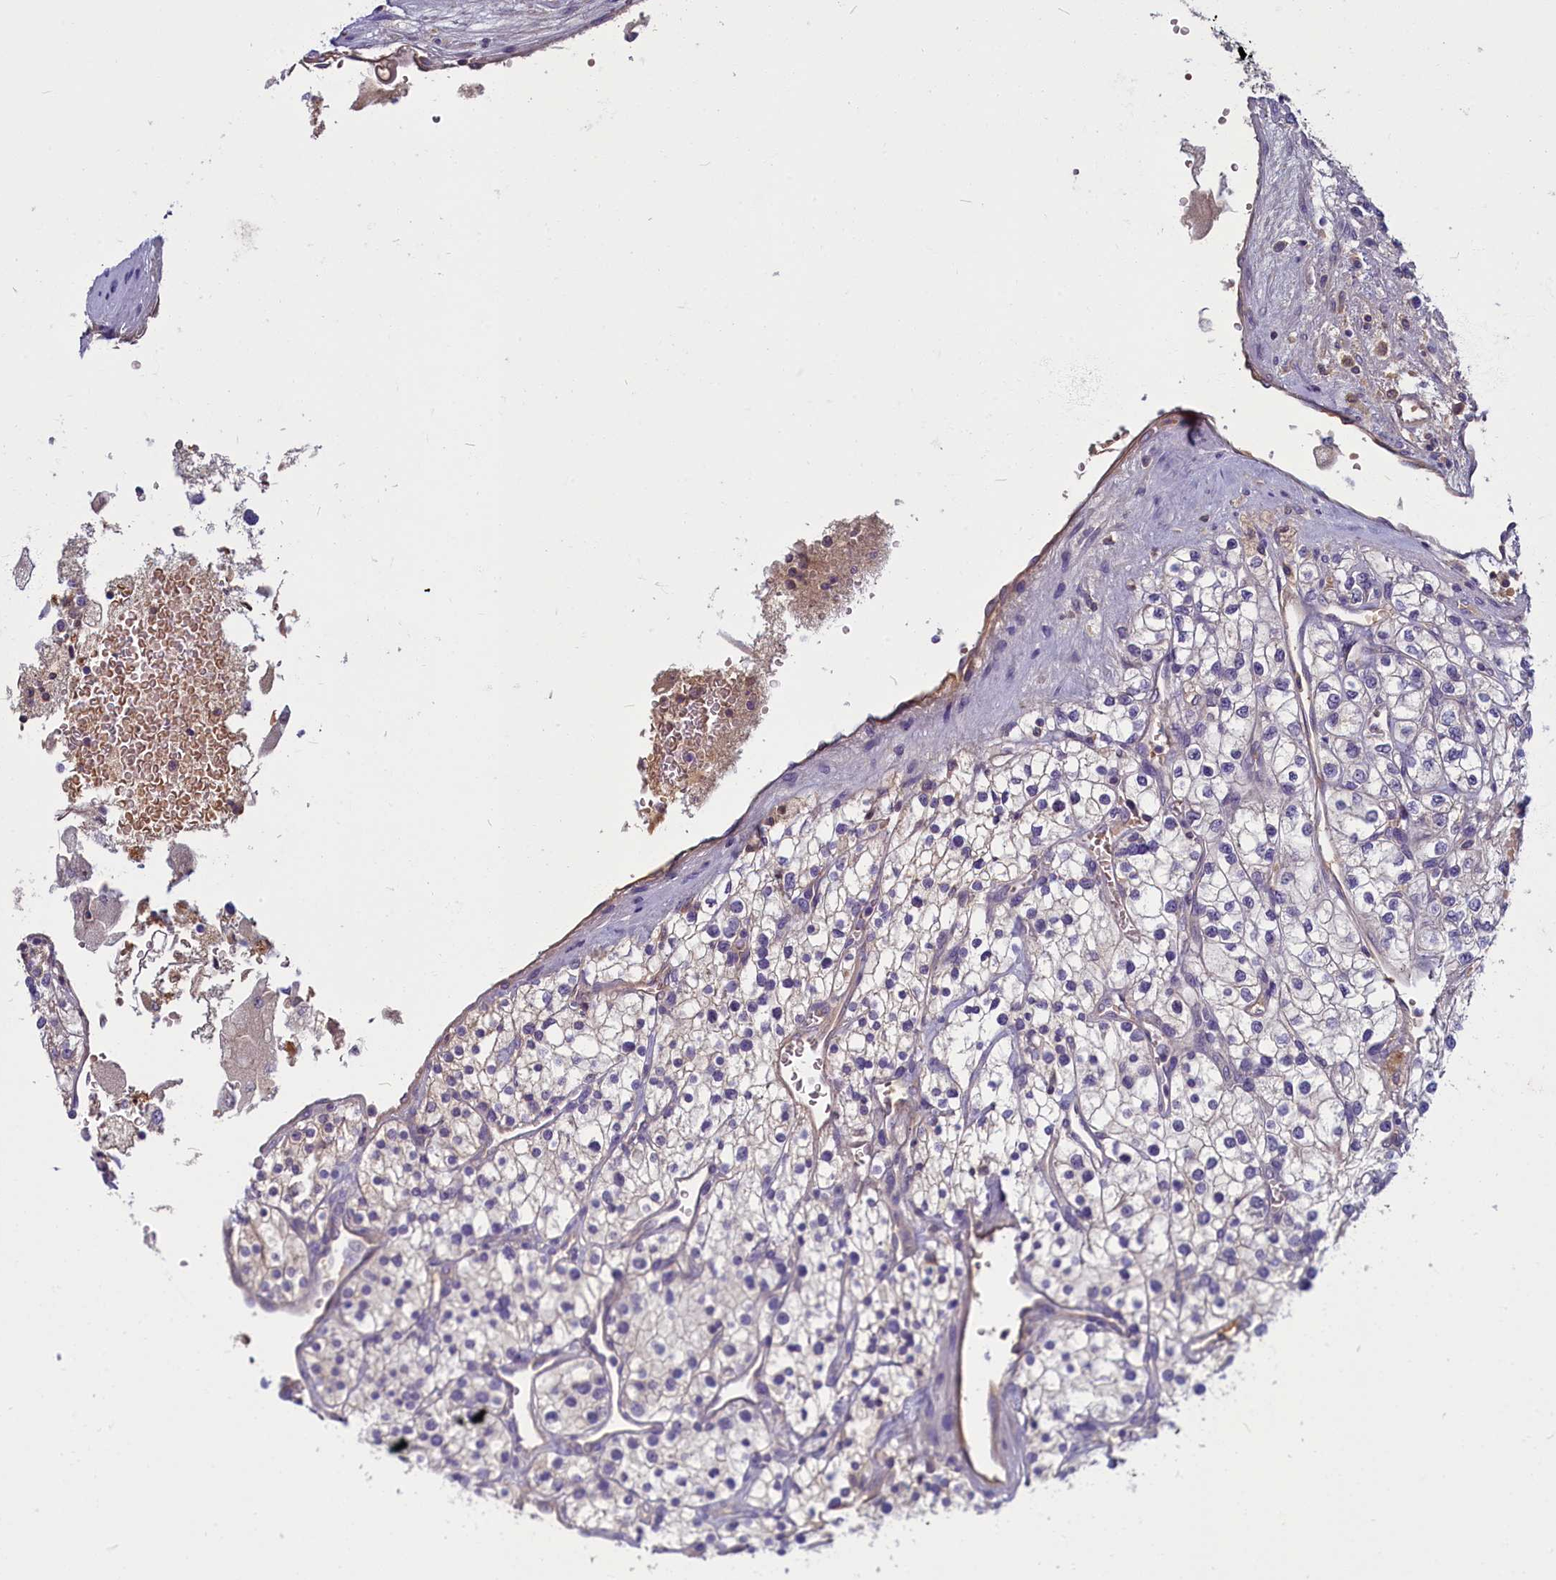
{"staining": {"intensity": "negative", "quantity": "none", "location": "none"}, "tissue": "renal cancer", "cell_type": "Tumor cells", "image_type": "cancer", "snomed": [{"axis": "morphology", "description": "Adenocarcinoma, NOS"}, {"axis": "topography", "description": "Kidney"}], "caption": "The immunohistochemistry (IHC) photomicrograph has no significant staining in tumor cells of renal cancer (adenocarcinoma) tissue. The staining is performed using DAB (3,3'-diaminobenzidine) brown chromogen with nuclei counter-stained in using hematoxylin.", "gene": "SV2C", "patient": {"sex": "male", "age": 80}}